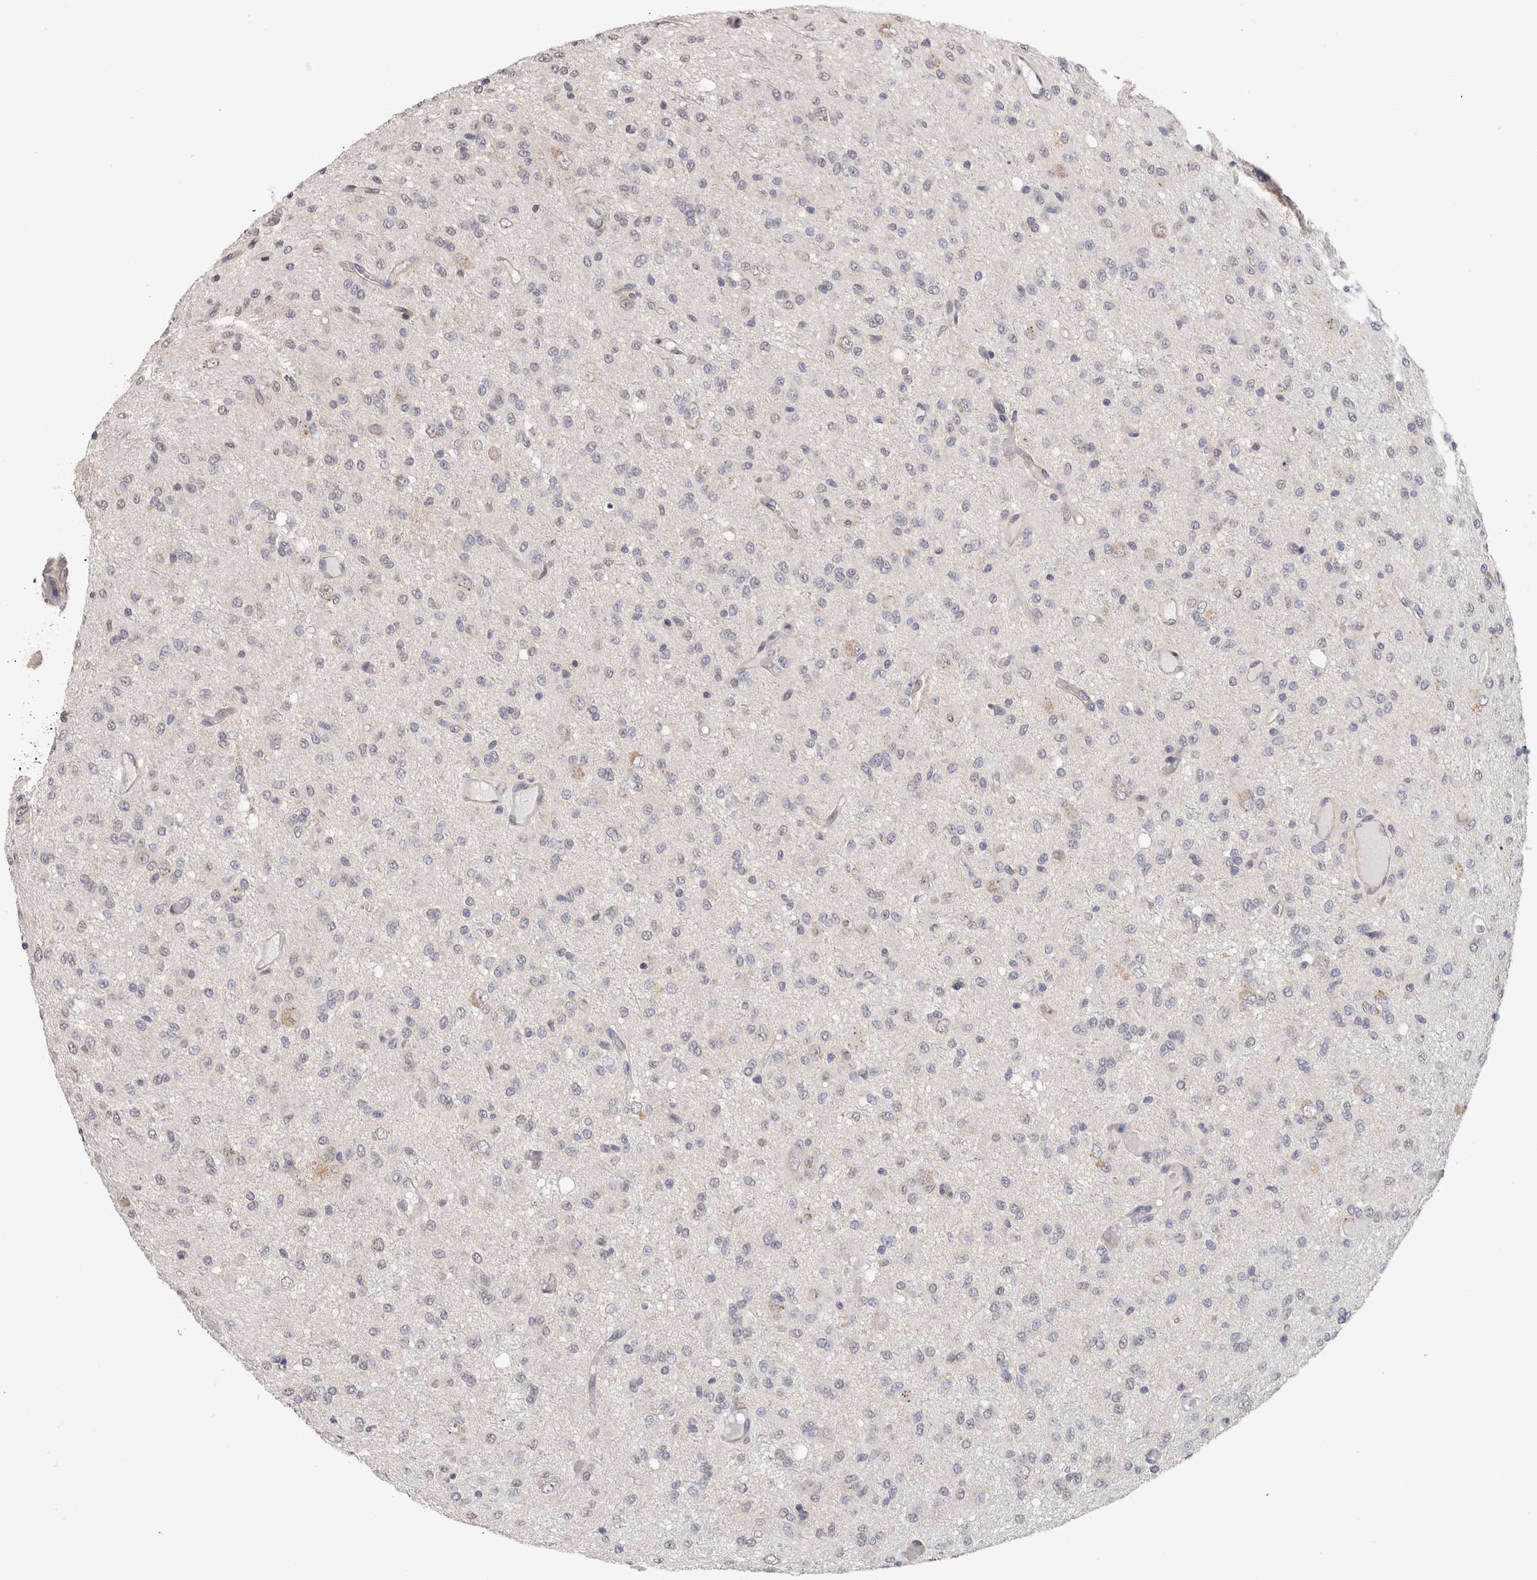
{"staining": {"intensity": "negative", "quantity": "none", "location": "none"}, "tissue": "glioma", "cell_type": "Tumor cells", "image_type": "cancer", "snomed": [{"axis": "morphology", "description": "Glioma, malignant, High grade"}, {"axis": "topography", "description": "Brain"}], "caption": "Tumor cells show no significant expression in glioma. (DAB IHC, high magnification).", "gene": "CDH6", "patient": {"sex": "female", "age": 59}}